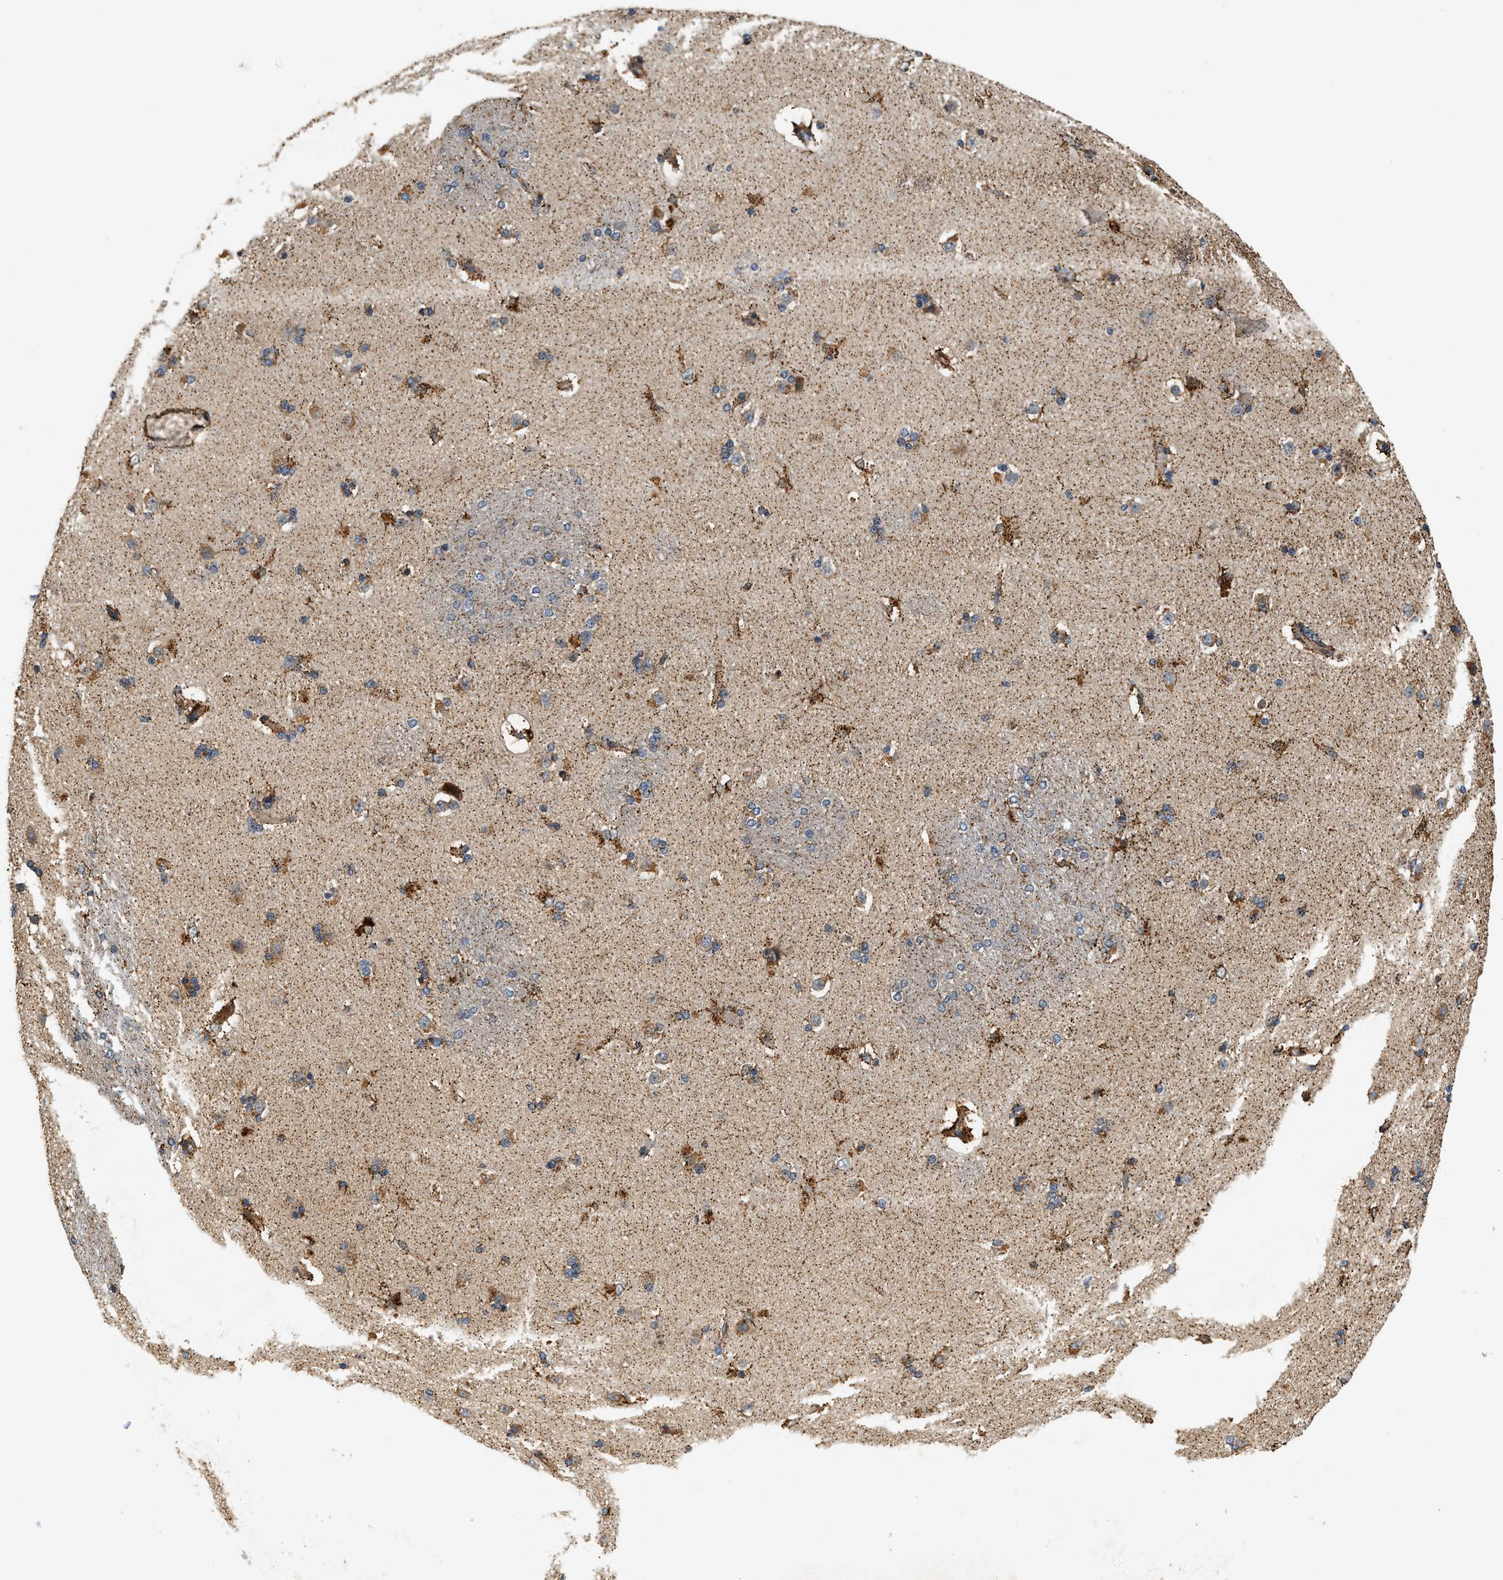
{"staining": {"intensity": "moderate", "quantity": ">75%", "location": "cytoplasmic/membranous"}, "tissue": "caudate", "cell_type": "Glial cells", "image_type": "normal", "snomed": [{"axis": "morphology", "description": "Normal tissue, NOS"}, {"axis": "topography", "description": "Lateral ventricle wall"}], "caption": "This image shows immunohistochemistry staining of normal human caudate, with medium moderate cytoplasmic/membranous positivity in about >75% of glial cells.", "gene": "DUSP10", "patient": {"sex": "female", "age": 19}}